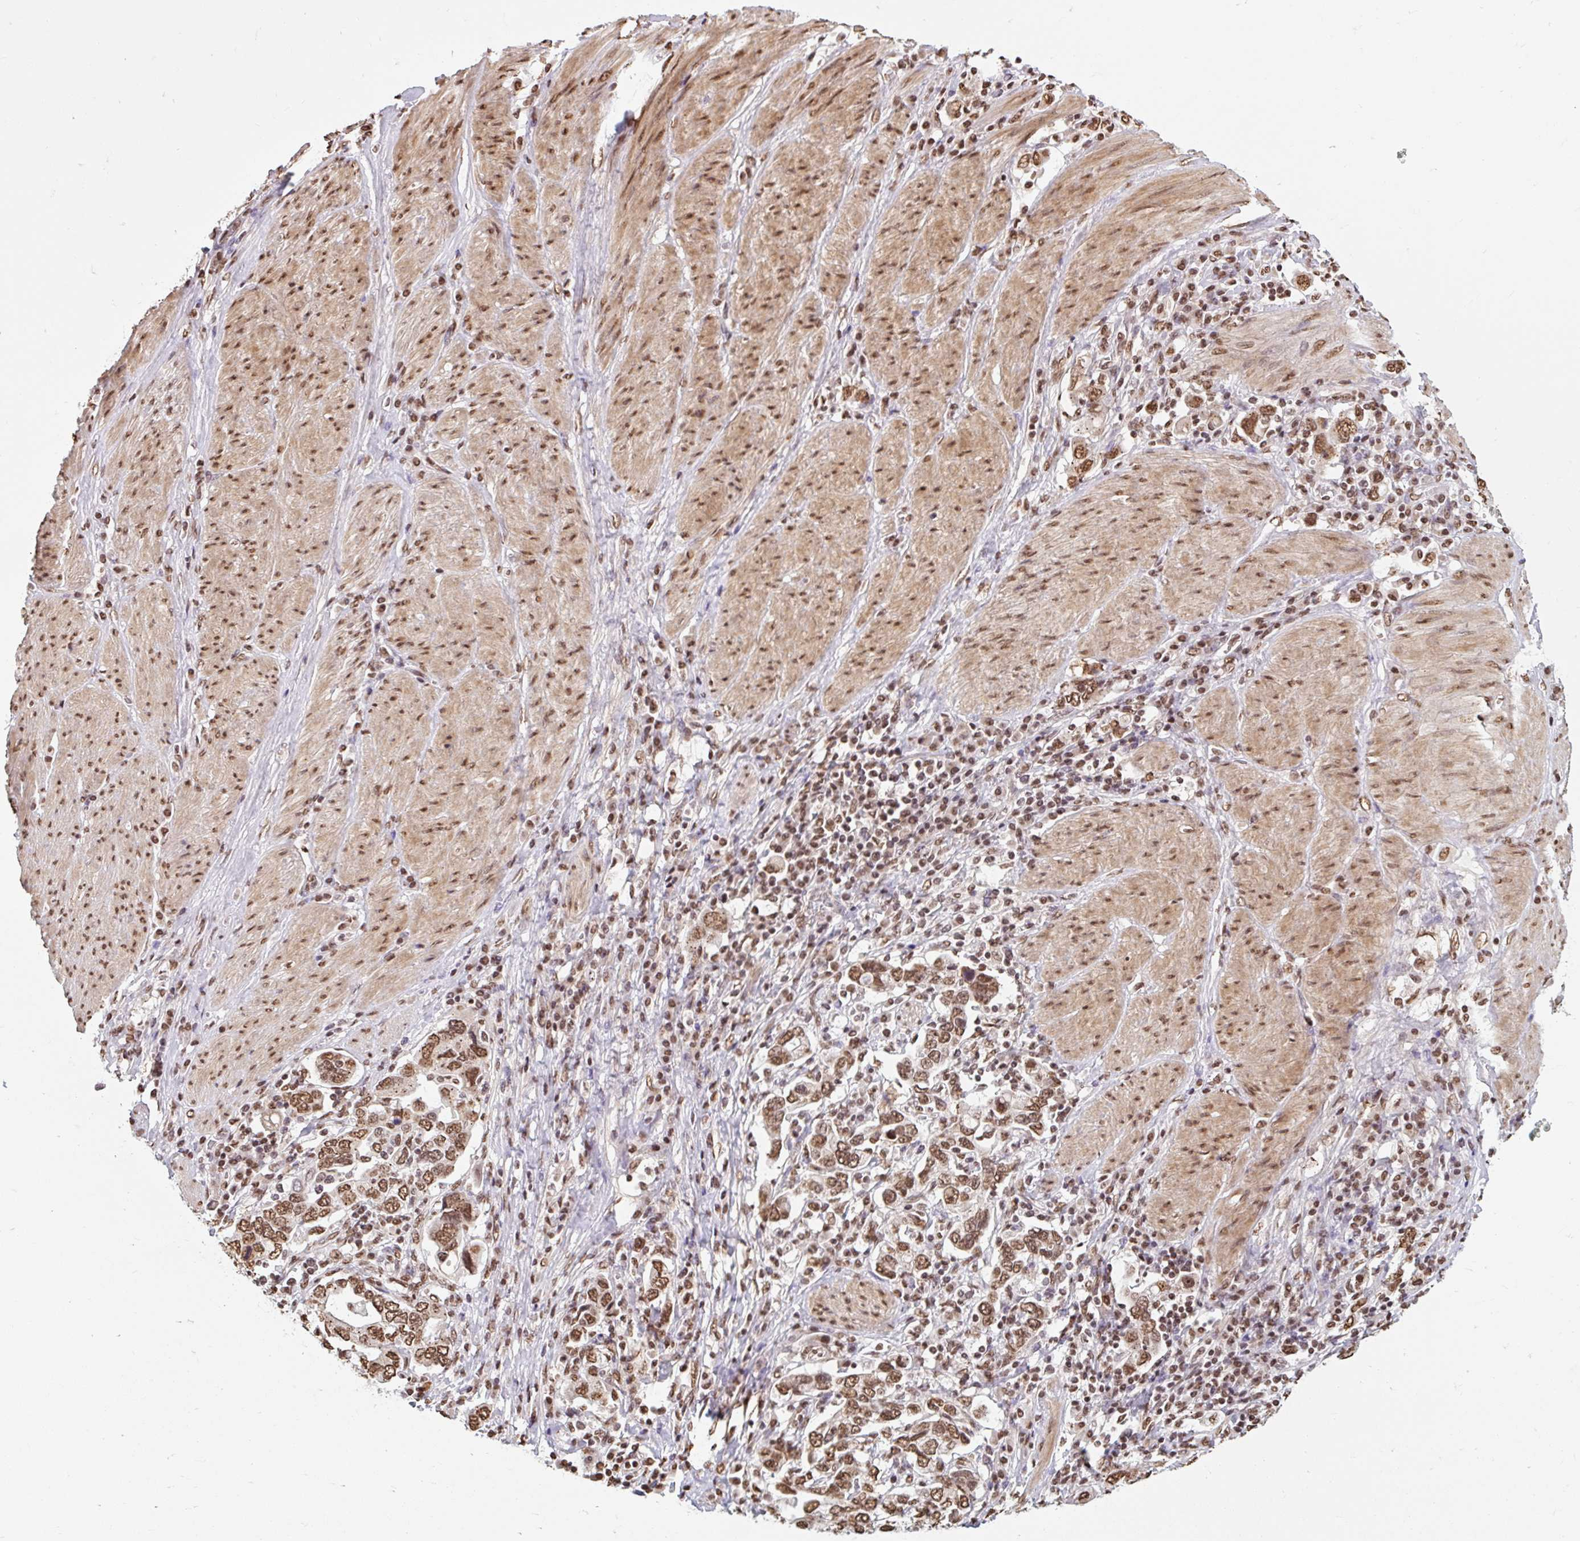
{"staining": {"intensity": "moderate", "quantity": ">75%", "location": "nuclear"}, "tissue": "stomach cancer", "cell_type": "Tumor cells", "image_type": "cancer", "snomed": [{"axis": "morphology", "description": "Adenocarcinoma, NOS"}, {"axis": "topography", "description": "Stomach, upper"}, {"axis": "topography", "description": "Stomach"}], "caption": "Immunohistochemistry photomicrograph of adenocarcinoma (stomach) stained for a protein (brown), which shows medium levels of moderate nuclear expression in about >75% of tumor cells.", "gene": "BICRA", "patient": {"sex": "male", "age": 62}}